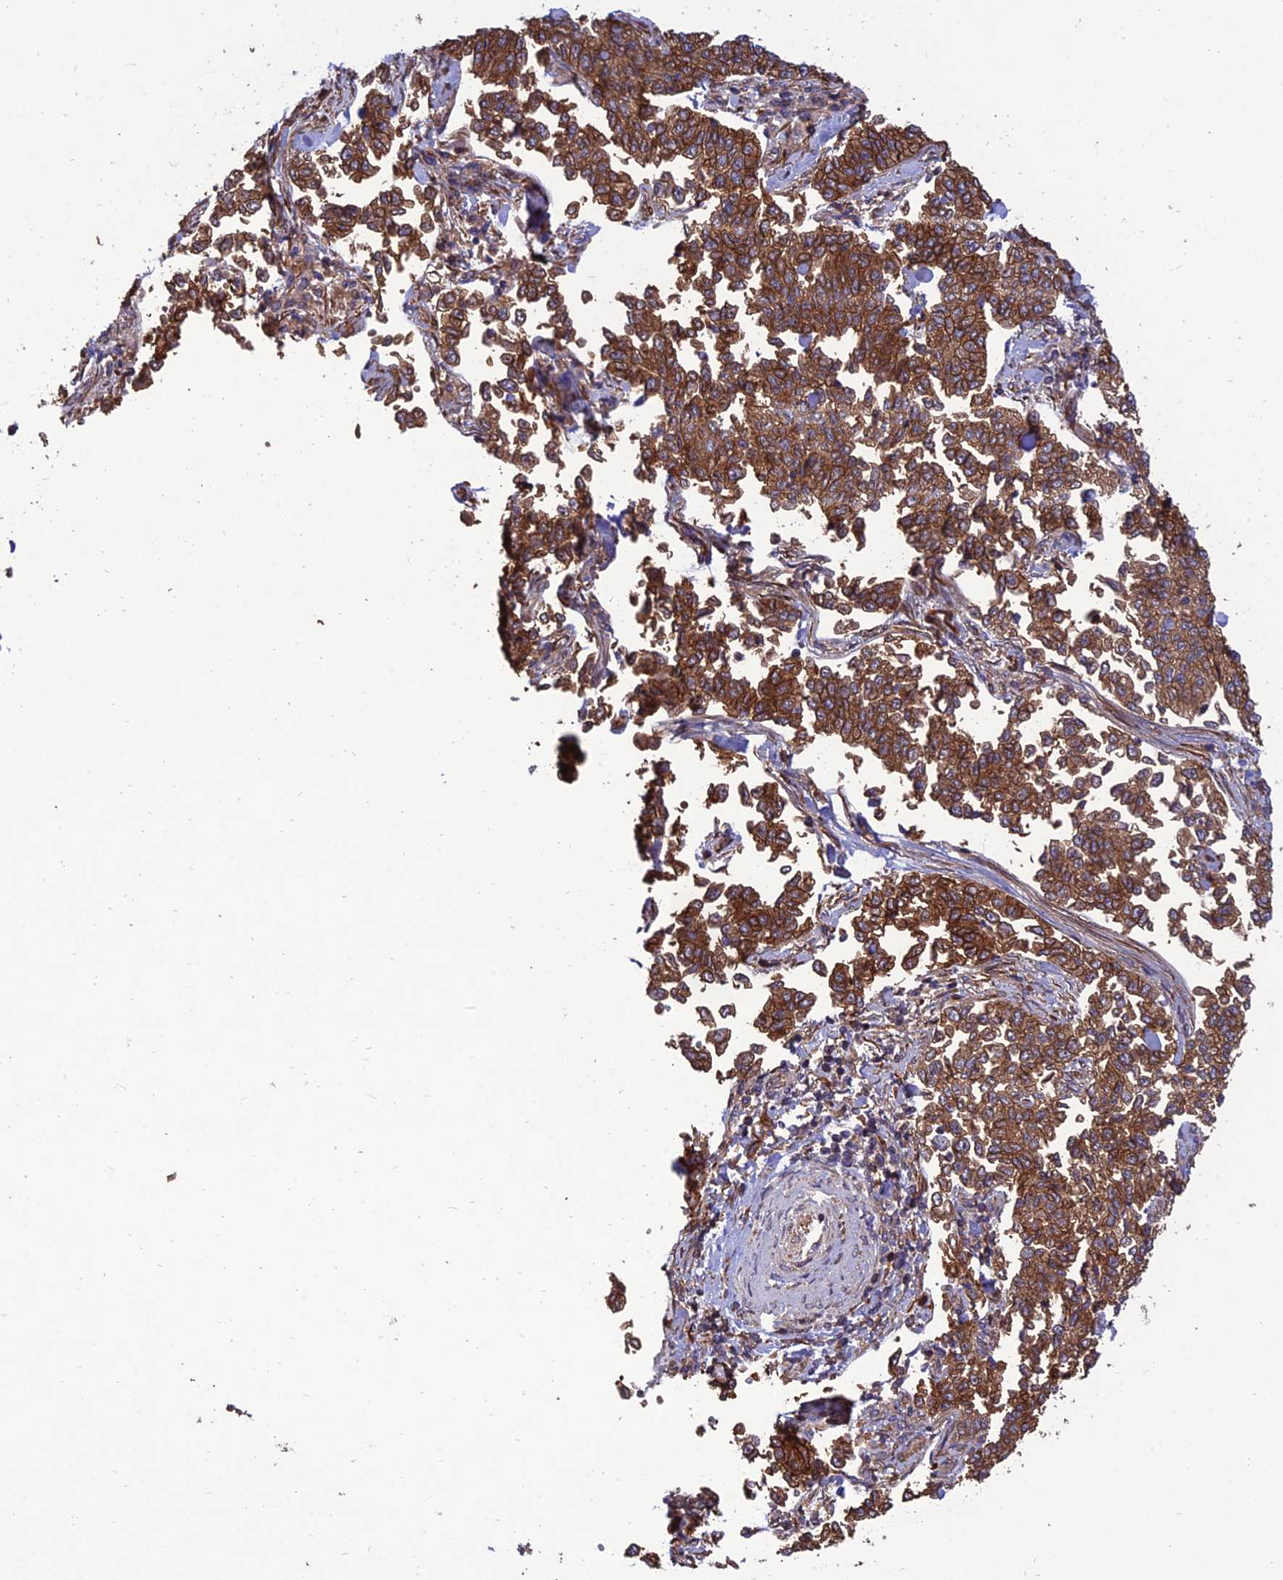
{"staining": {"intensity": "strong", "quantity": ">75%", "location": "cytoplasmic/membranous"}, "tissue": "cervical cancer", "cell_type": "Tumor cells", "image_type": "cancer", "snomed": [{"axis": "morphology", "description": "Squamous cell carcinoma, NOS"}, {"axis": "topography", "description": "Cervix"}], "caption": "A high amount of strong cytoplasmic/membranous expression is identified in about >75% of tumor cells in cervical squamous cell carcinoma tissue. The staining was performed using DAB, with brown indicating positive protein expression. Nuclei are stained blue with hematoxylin.", "gene": "CRTAP", "patient": {"sex": "female", "age": 35}}